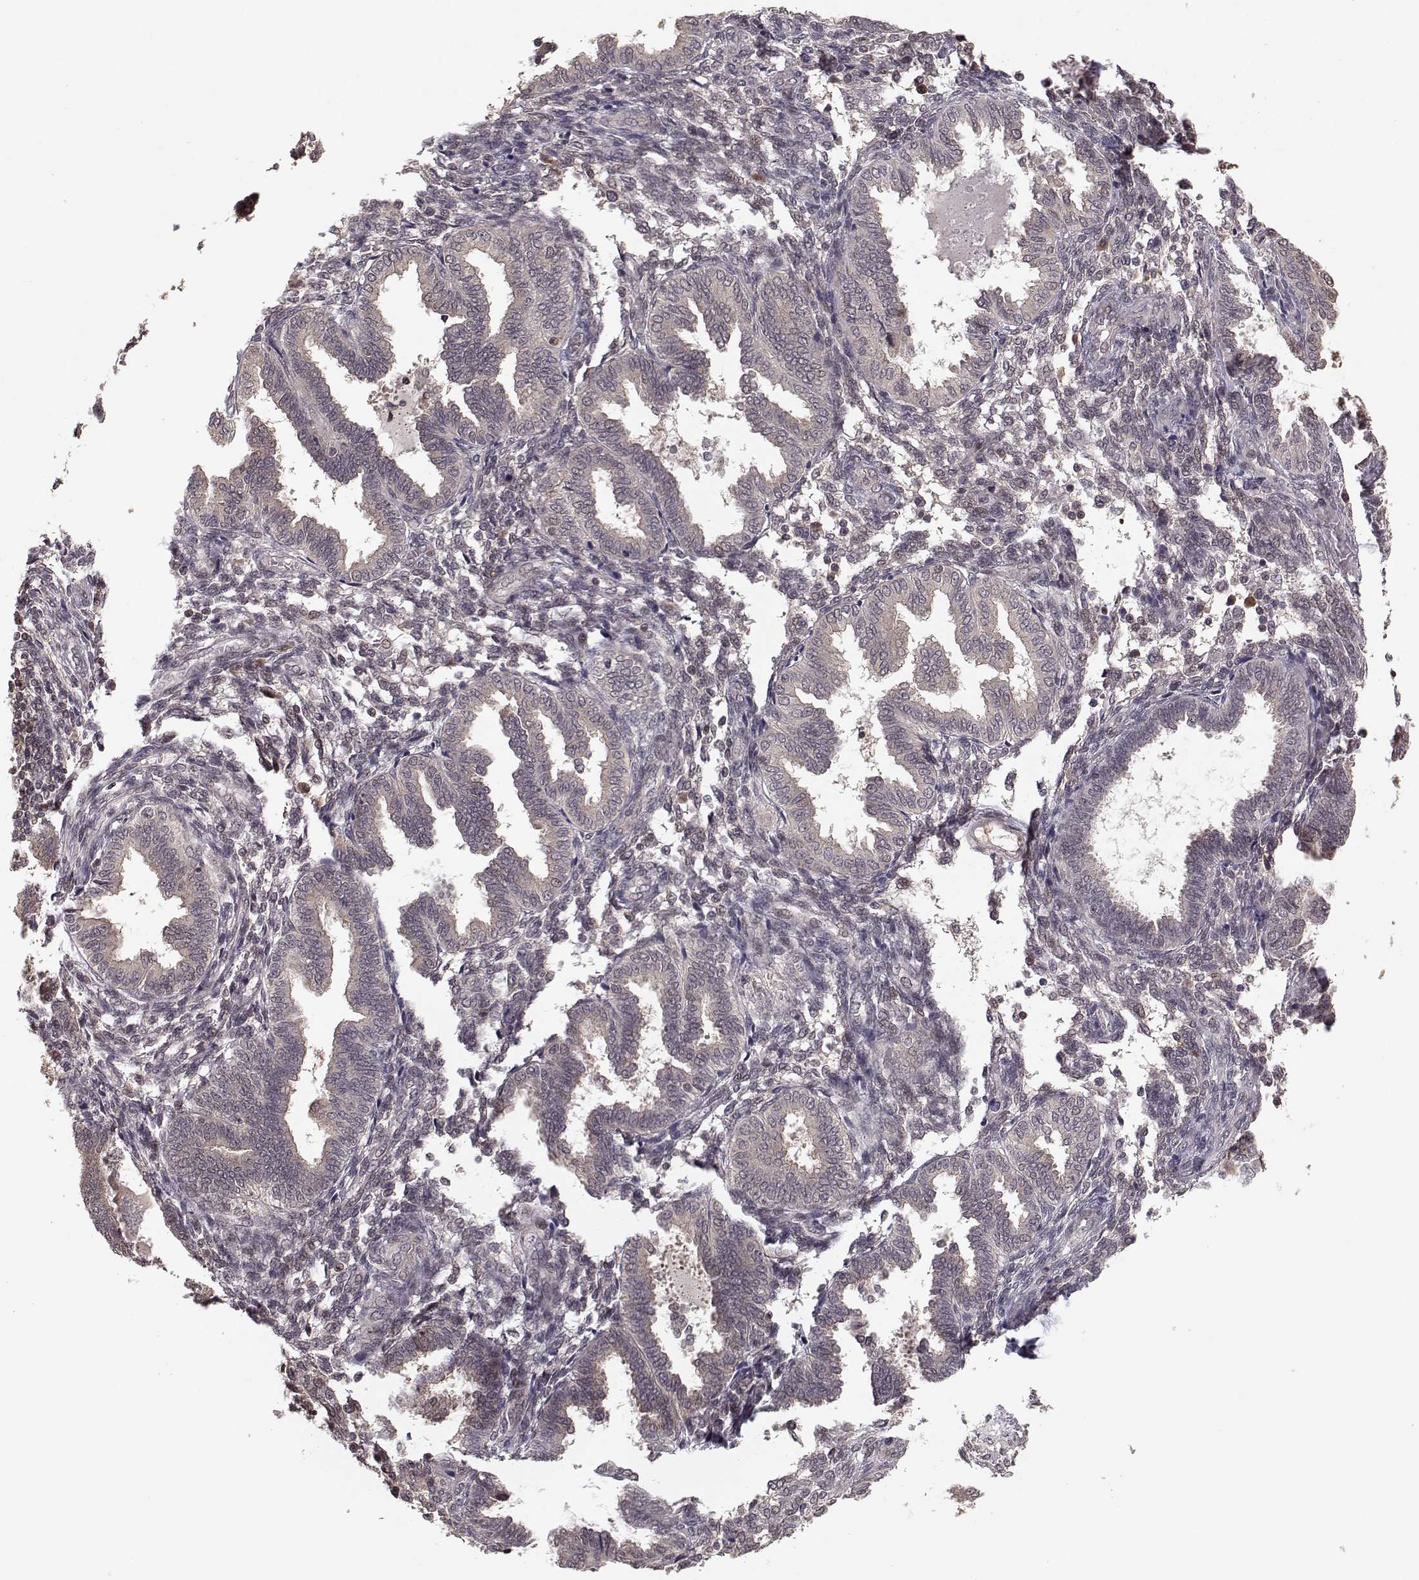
{"staining": {"intensity": "negative", "quantity": "none", "location": "none"}, "tissue": "endometrium", "cell_type": "Cells in endometrial stroma", "image_type": "normal", "snomed": [{"axis": "morphology", "description": "Normal tissue, NOS"}, {"axis": "topography", "description": "Endometrium"}], "caption": "Immunohistochemical staining of unremarkable human endometrium demonstrates no significant positivity in cells in endometrial stroma.", "gene": "PLEKHG3", "patient": {"sex": "female", "age": 42}}